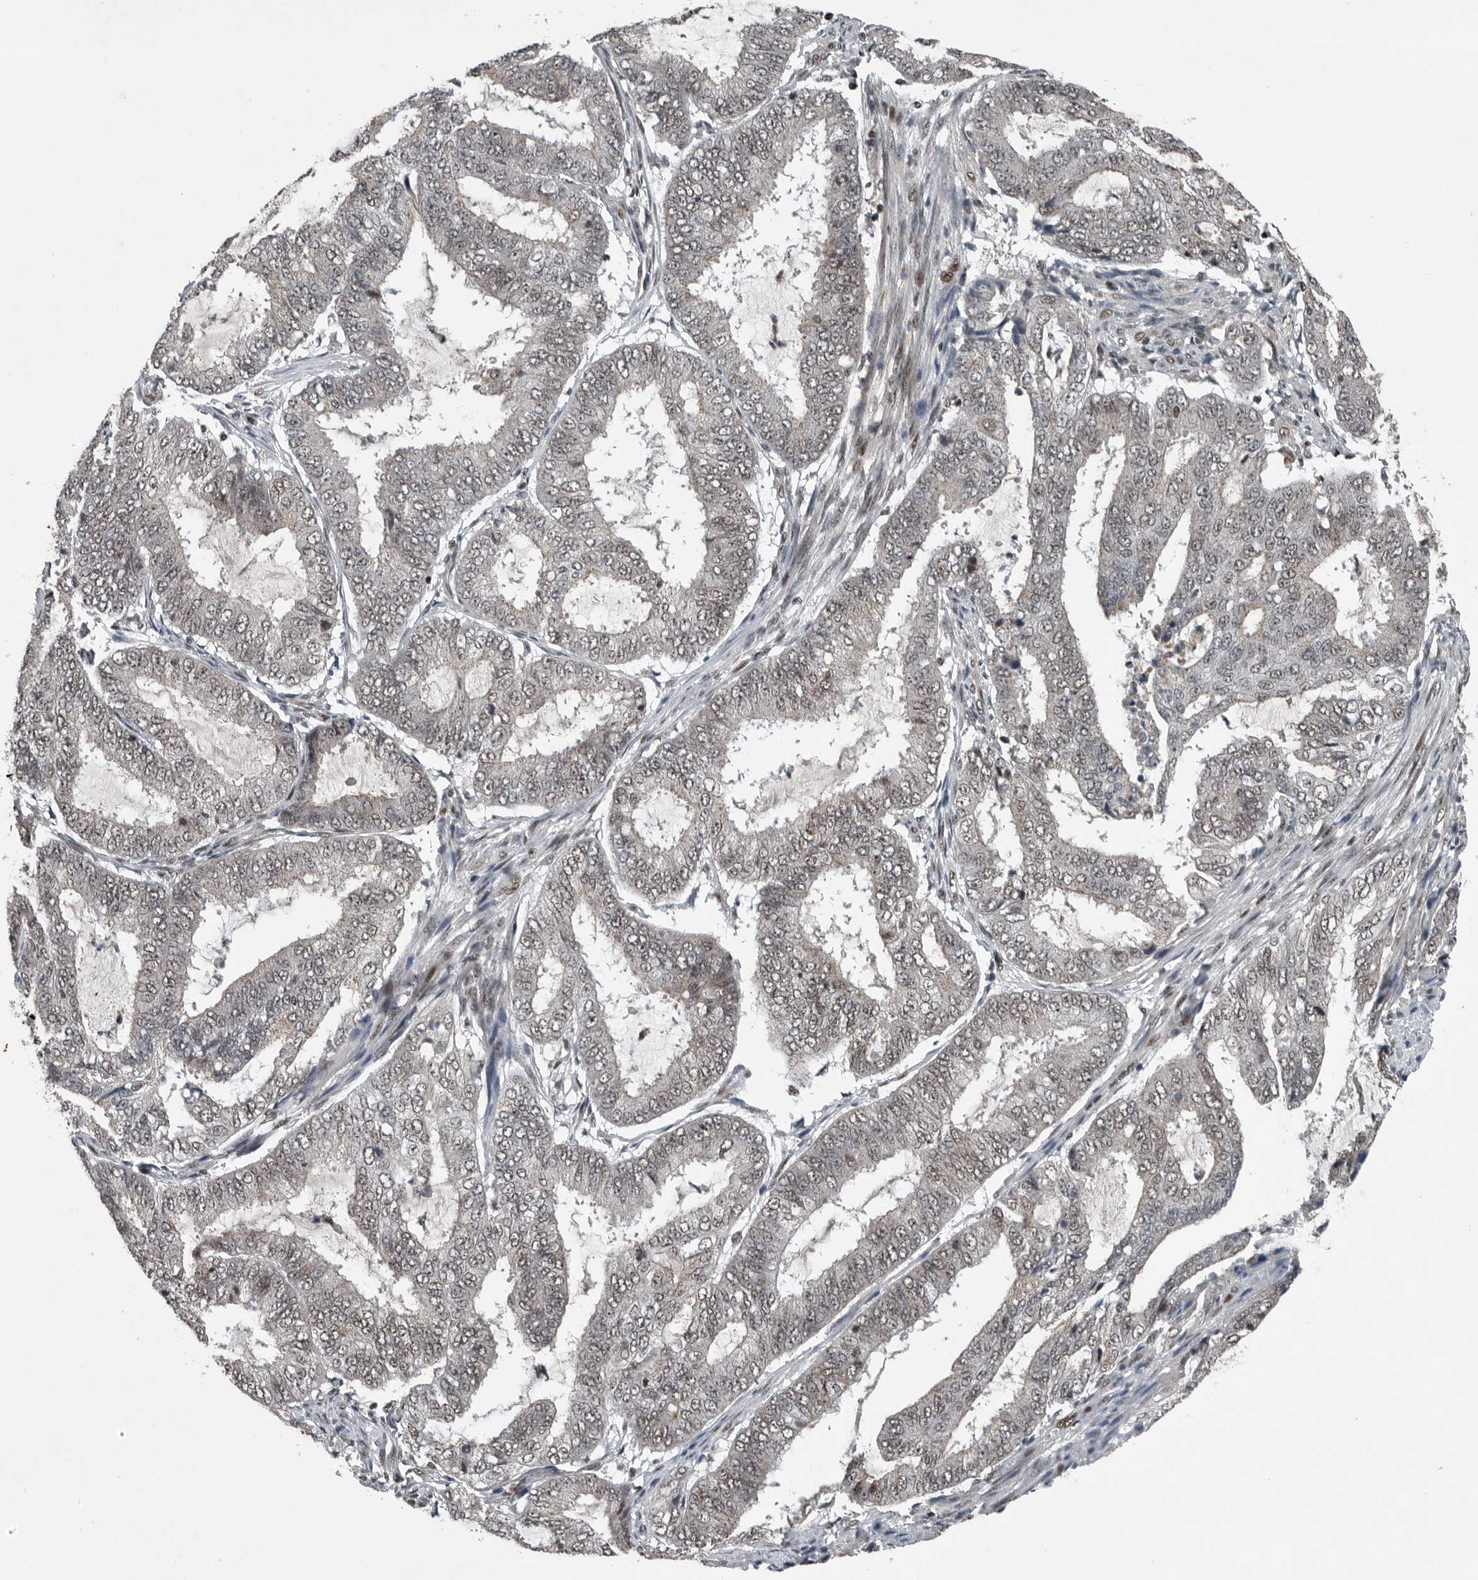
{"staining": {"intensity": "weak", "quantity": ">75%", "location": "nuclear"}, "tissue": "endometrial cancer", "cell_type": "Tumor cells", "image_type": "cancer", "snomed": [{"axis": "morphology", "description": "Adenocarcinoma, NOS"}, {"axis": "topography", "description": "Endometrium"}], "caption": "About >75% of tumor cells in human endometrial cancer (adenocarcinoma) show weak nuclear protein expression as visualized by brown immunohistochemical staining.", "gene": "SENP7", "patient": {"sex": "female", "age": 51}}